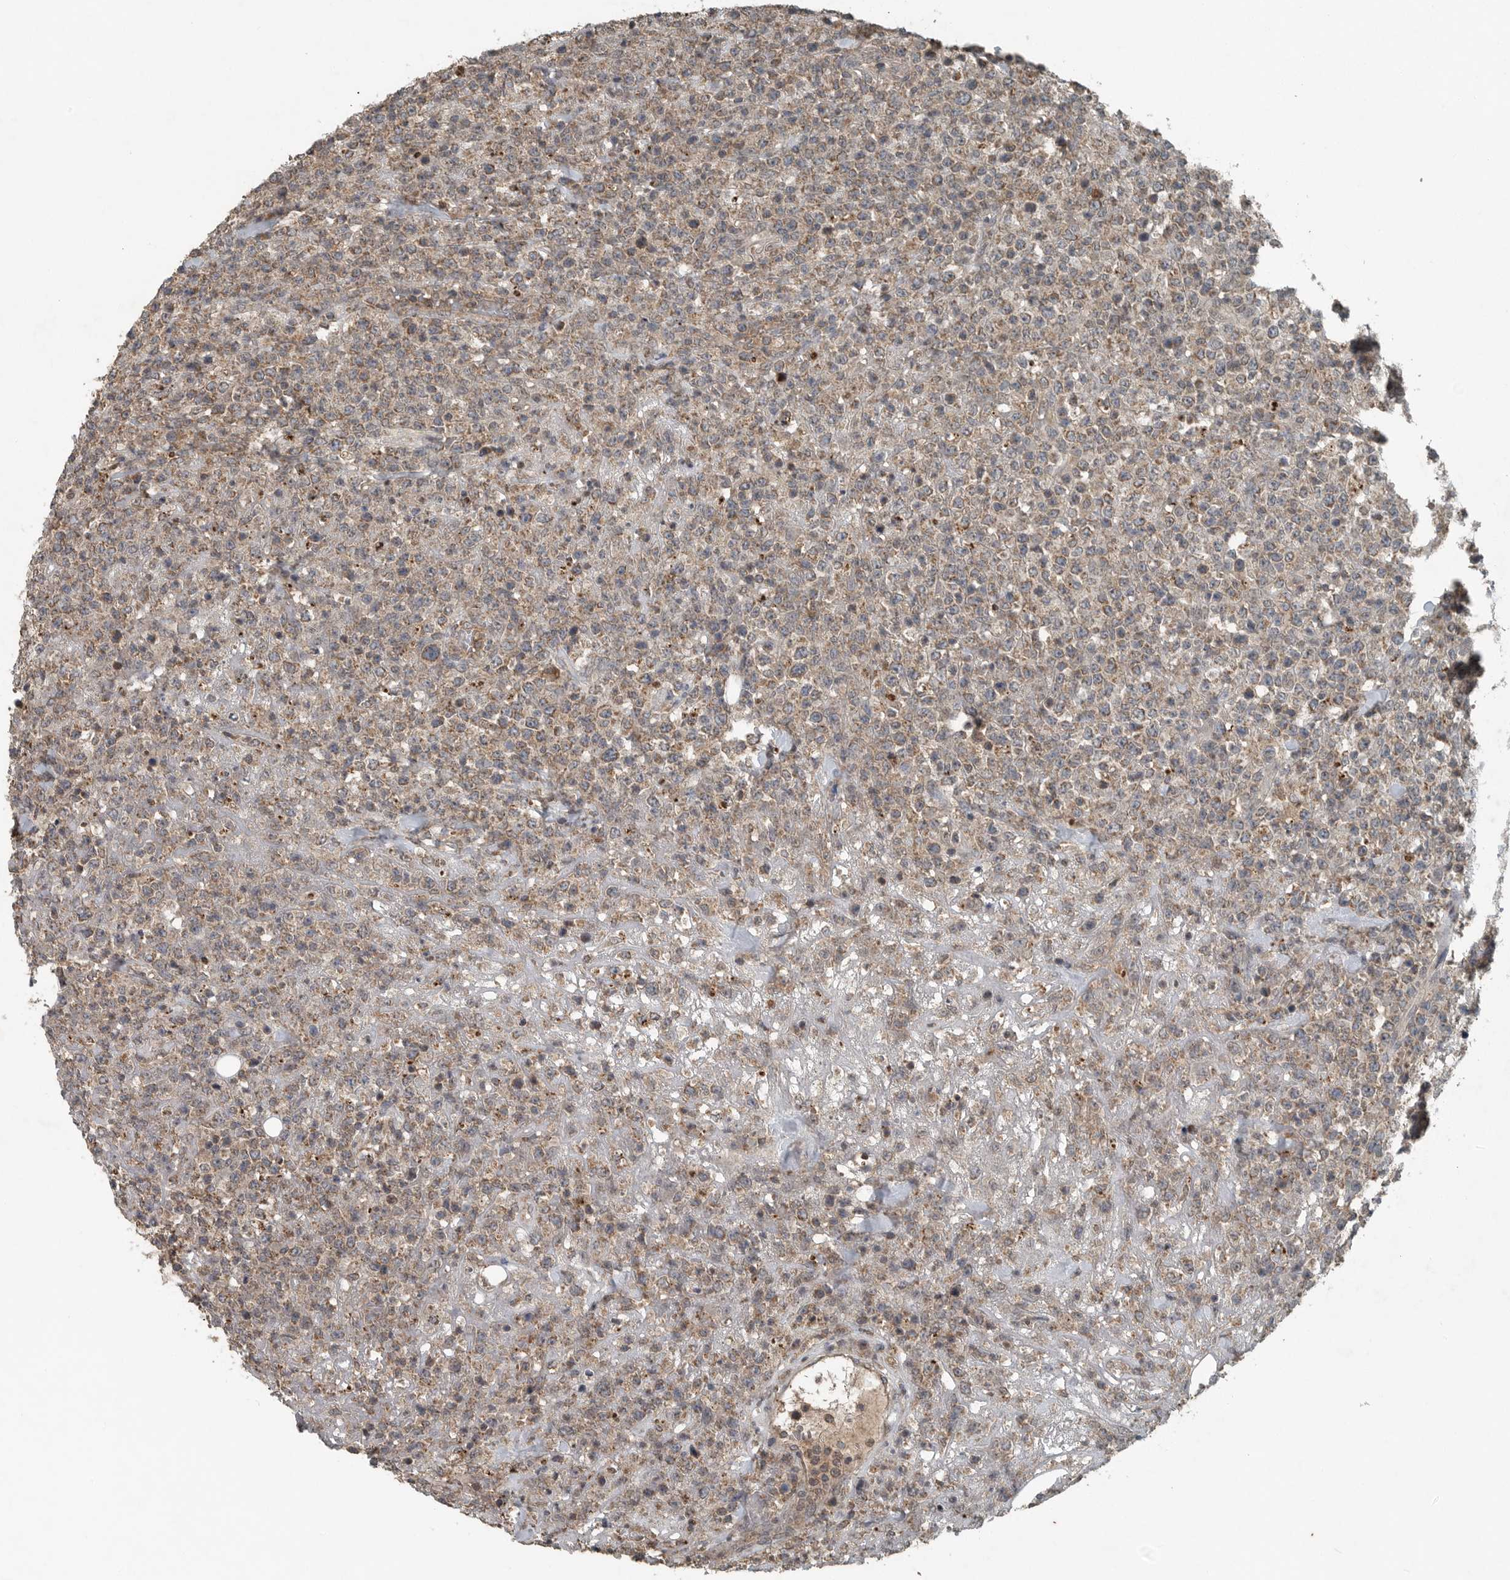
{"staining": {"intensity": "weak", "quantity": "25%-75%", "location": "cytoplasmic/membranous"}, "tissue": "lymphoma", "cell_type": "Tumor cells", "image_type": "cancer", "snomed": [{"axis": "morphology", "description": "Malignant lymphoma, non-Hodgkin's type, High grade"}, {"axis": "topography", "description": "Colon"}], "caption": "A low amount of weak cytoplasmic/membranous expression is present in approximately 25%-75% of tumor cells in high-grade malignant lymphoma, non-Hodgkin's type tissue.", "gene": "IL6ST", "patient": {"sex": "female", "age": 53}}